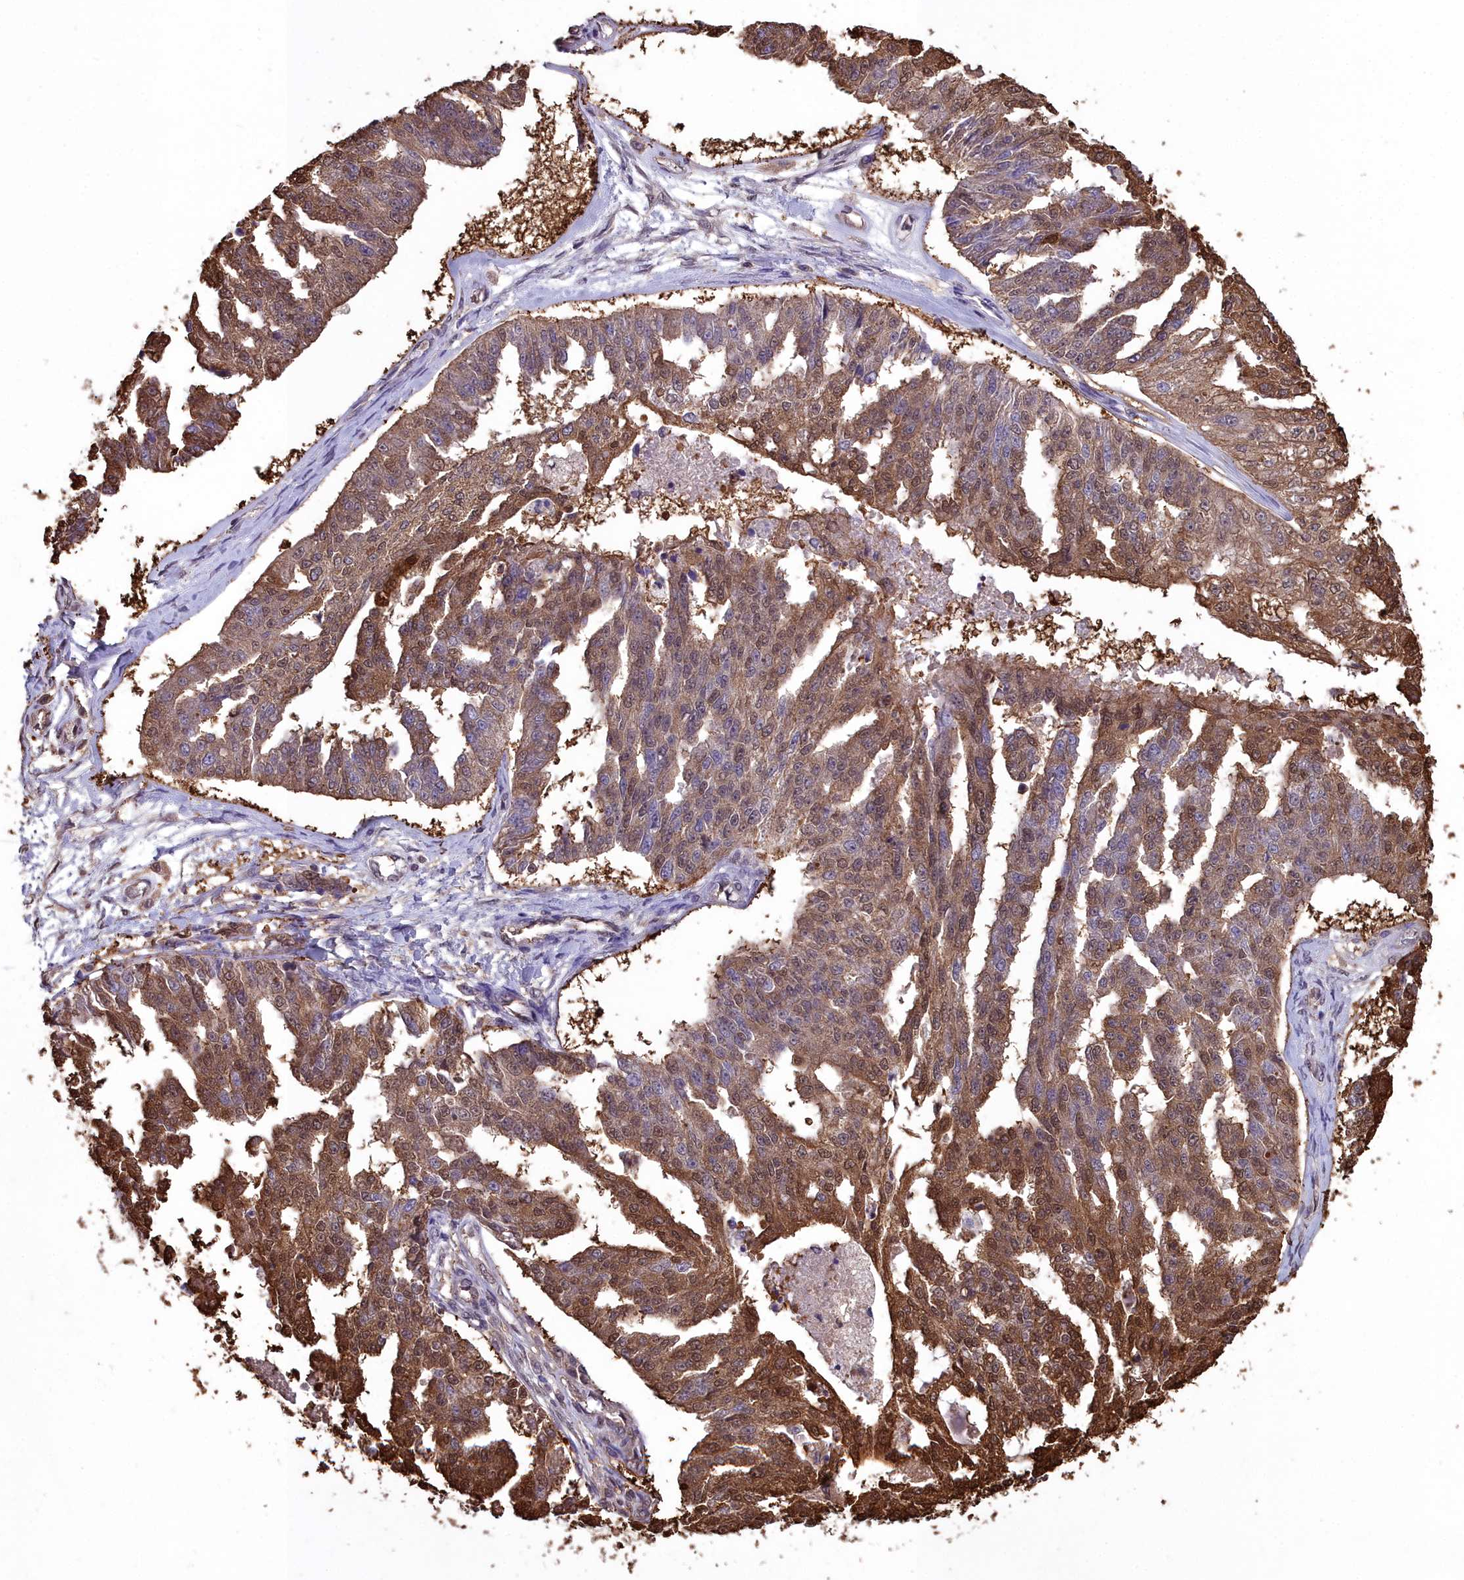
{"staining": {"intensity": "moderate", "quantity": ">75%", "location": "cytoplasmic/membranous,nuclear"}, "tissue": "ovarian cancer", "cell_type": "Tumor cells", "image_type": "cancer", "snomed": [{"axis": "morphology", "description": "Cystadenocarcinoma, serous, NOS"}, {"axis": "topography", "description": "Ovary"}], "caption": "Tumor cells exhibit medium levels of moderate cytoplasmic/membranous and nuclear expression in about >75% of cells in ovarian serous cystadenocarcinoma.", "gene": "GAPDH", "patient": {"sex": "female", "age": 58}}